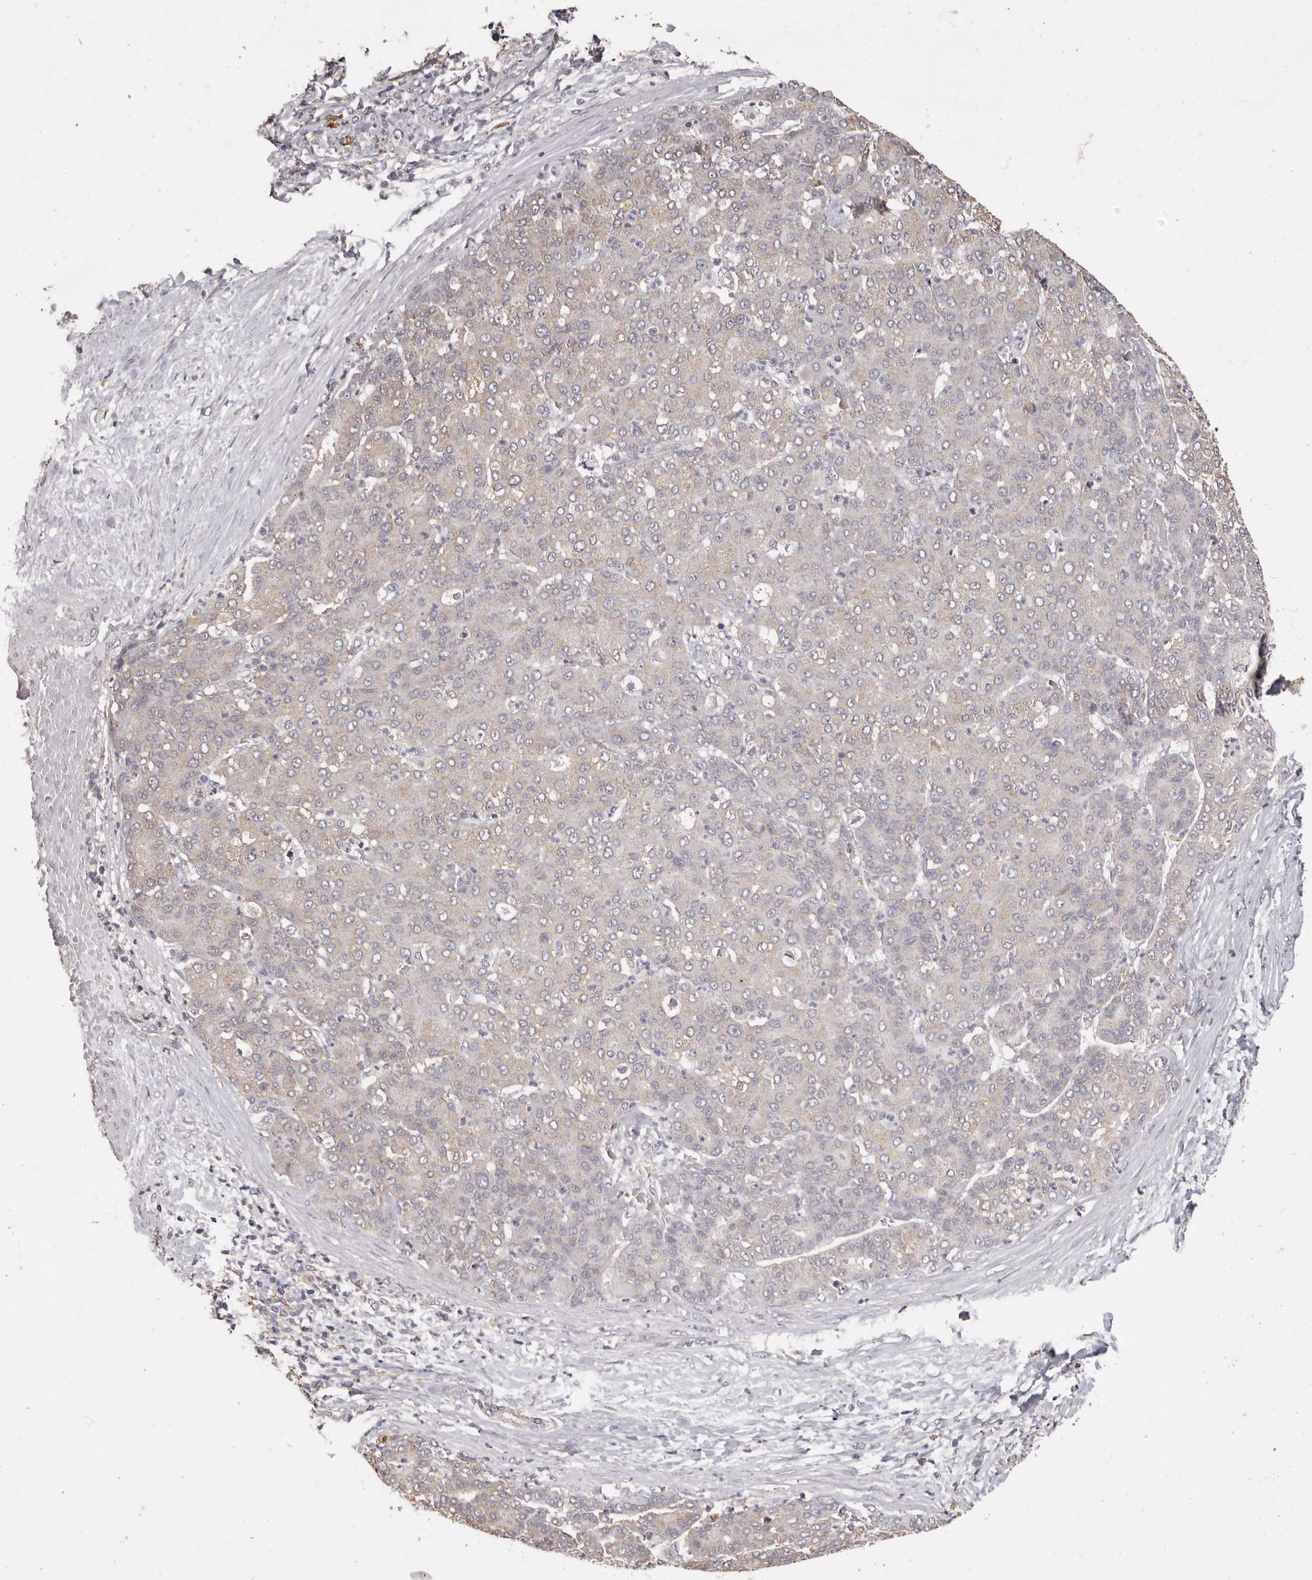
{"staining": {"intensity": "weak", "quantity": ">75%", "location": "cytoplasmic/membranous"}, "tissue": "liver cancer", "cell_type": "Tumor cells", "image_type": "cancer", "snomed": [{"axis": "morphology", "description": "Carcinoma, Hepatocellular, NOS"}, {"axis": "topography", "description": "Liver"}], "caption": "Tumor cells display low levels of weak cytoplasmic/membranous positivity in approximately >75% of cells in liver hepatocellular carcinoma.", "gene": "PRSS27", "patient": {"sex": "male", "age": 65}}